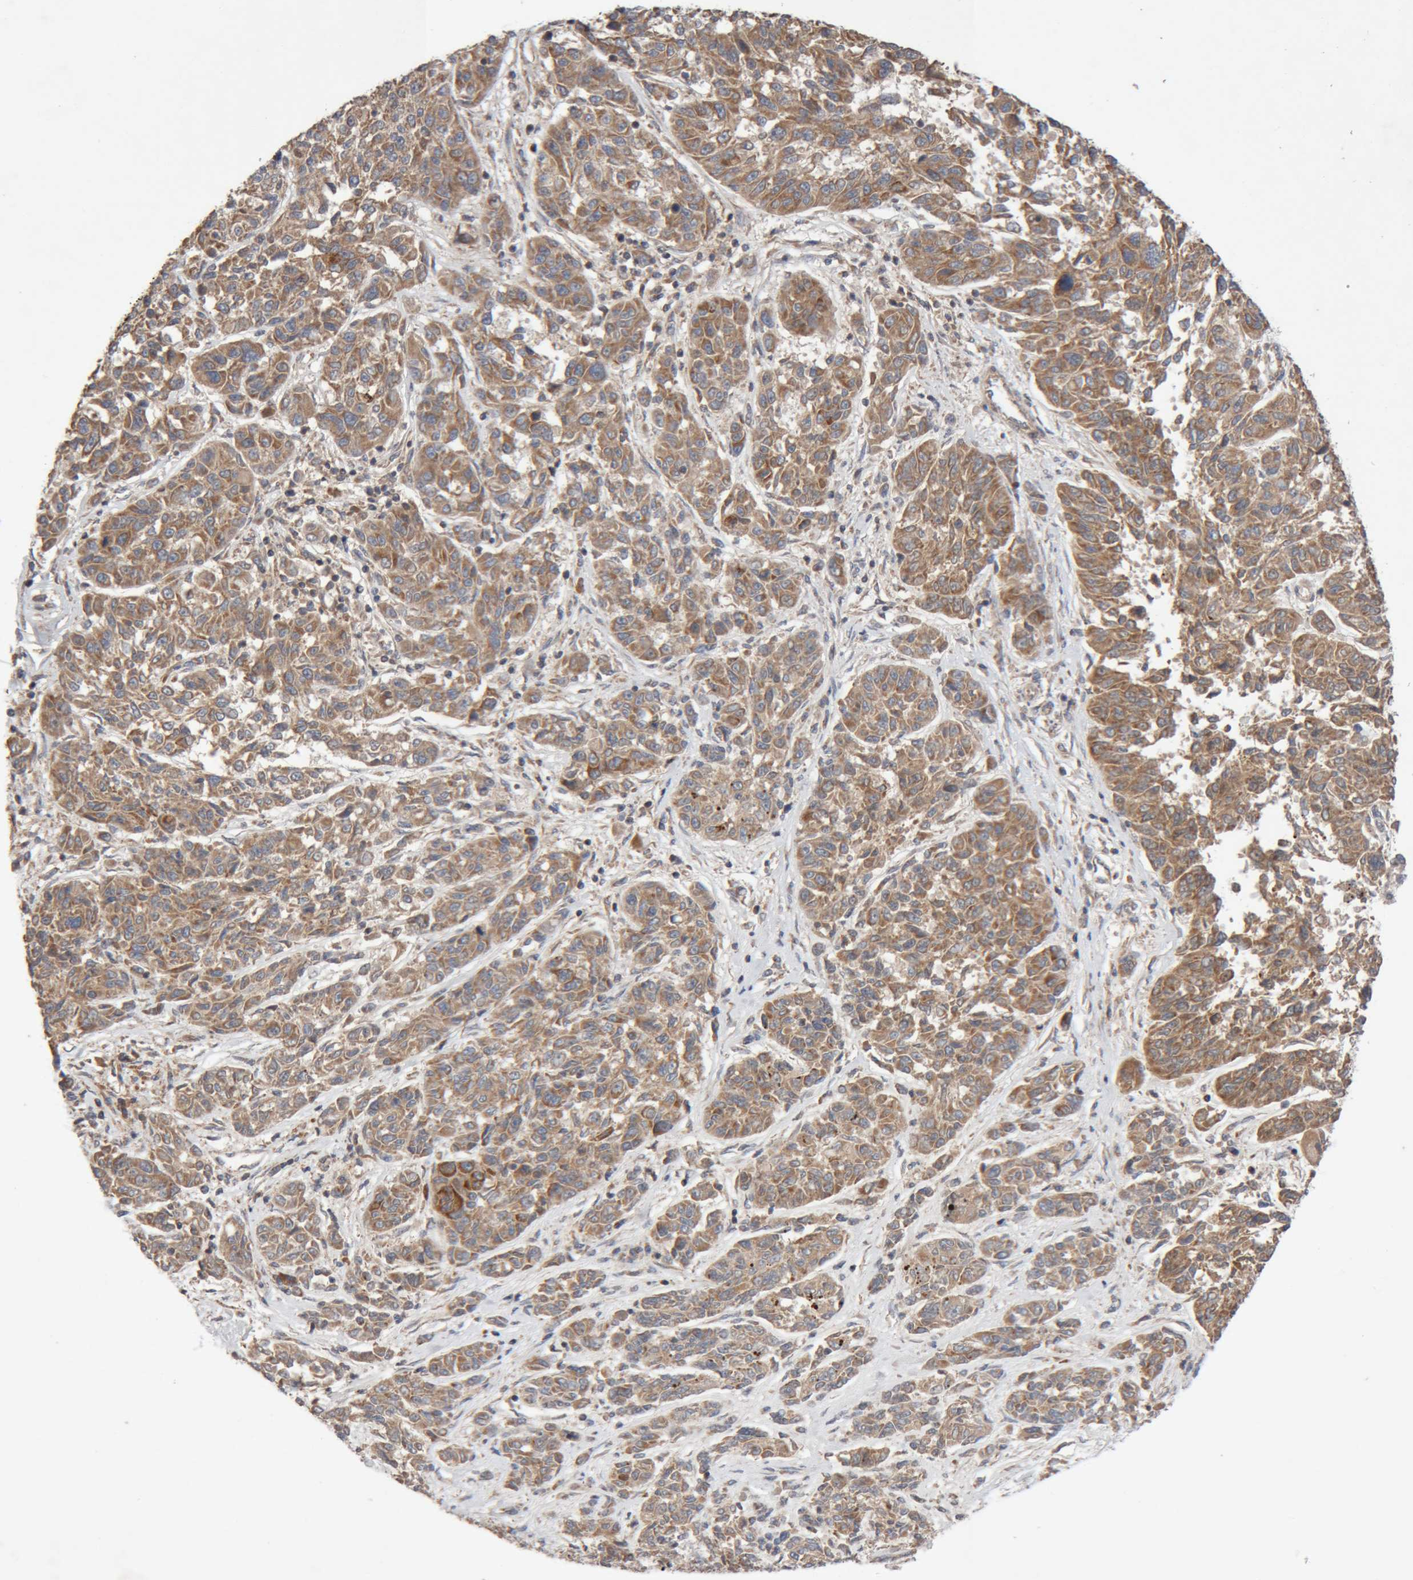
{"staining": {"intensity": "moderate", "quantity": ">75%", "location": "cytoplasmic/membranous"}, "tissue": "melanoma", "cell_type": "Tumor cells", "image_type": "cancer", "snomed": [{"axis": "morphology", "description": "Malignant melanoma, NOS"}, {"axis": "topography", "description": "Skin"}], "caption": "Malignant melanoma stained with a protein marker exhibits moderate staining in tumor cells.", "gene": "KIF21B", "patient": {"sex": "male", "age": 53}}